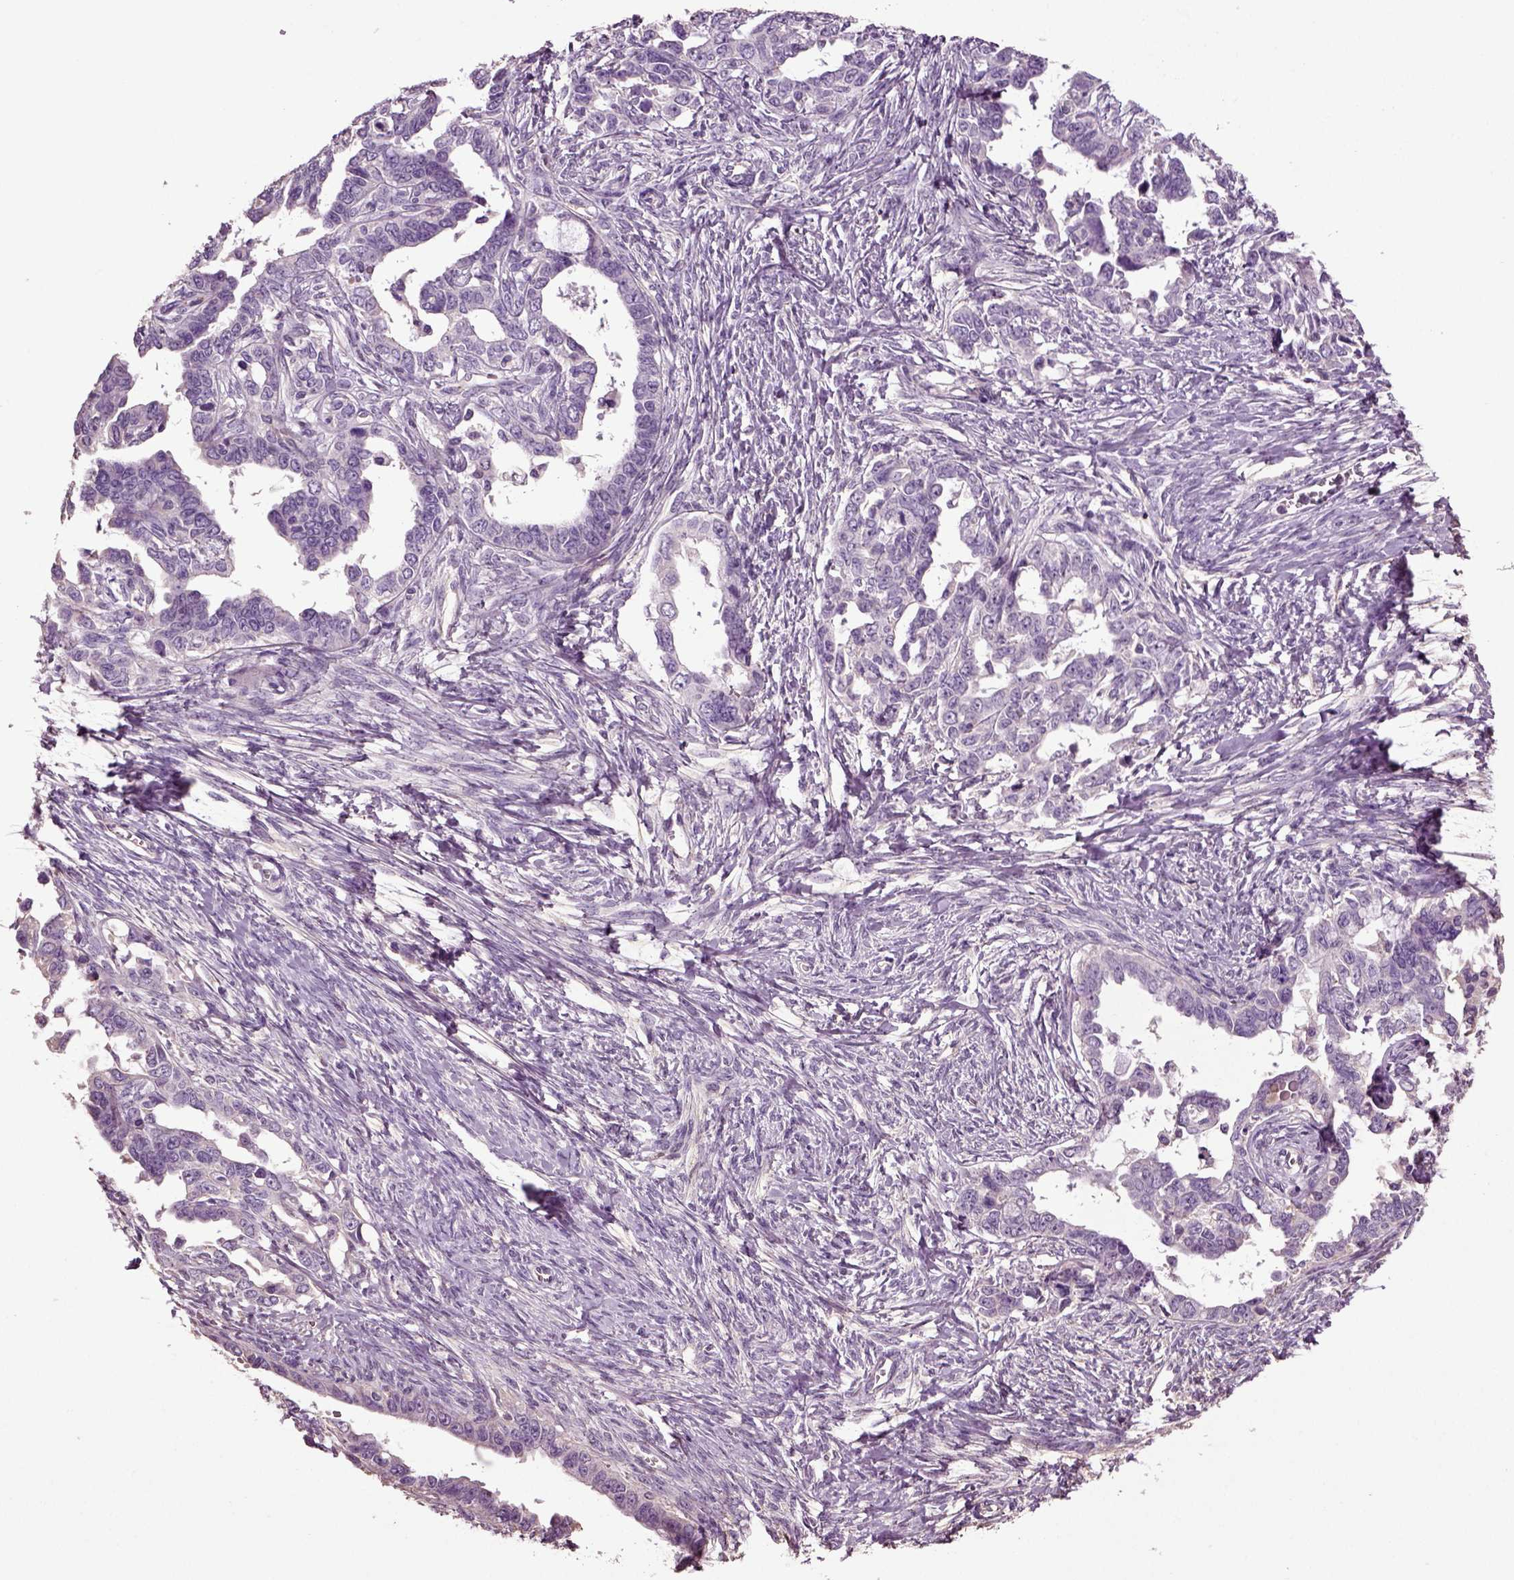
{"staining": {"intensity": "negative", "quantity": "none", "location": "none"}, "tissue": "ovarian cancer", "cell_type": "Tumor cells", "image_type": "cancer", "snomed": [{"axis": "morphology", "description": "Cystadenocarcinoma, serous, NOS"}, {"axis": "topography", "description": "Ovary"}], "caption": "High magnification brightfield microscopy of ovarian cancer stained with DAB (brown) and counterstained with hematoxylin (blue): tumor cells show no significant positivity.", "gene": "DEFB118", "patient": {"sex": "female", "age": 69}}